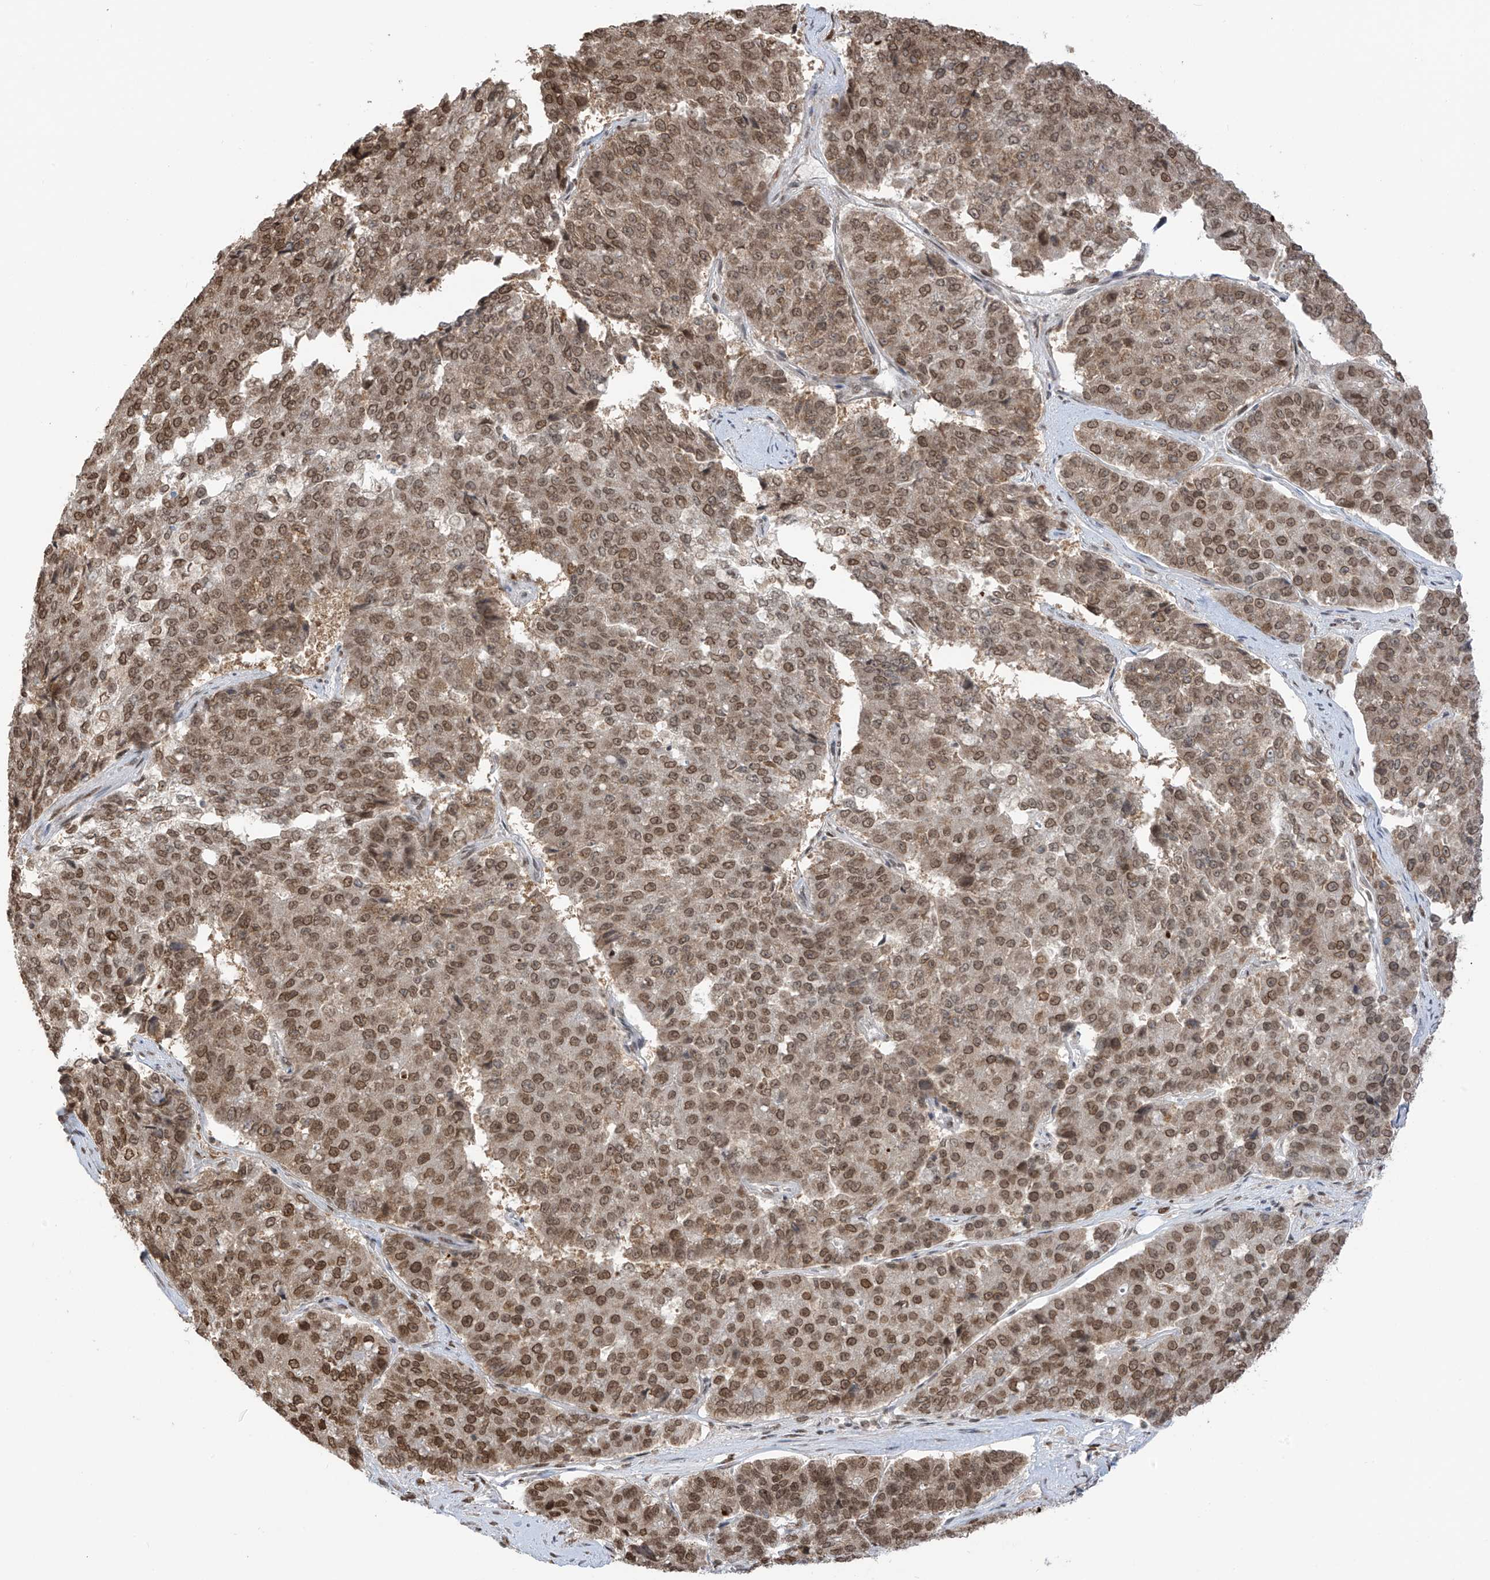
{"staining": {"intensity": "moderate", "quantity": ">75%", "location": "nuclear"}, "tissue": "pancreatic cancer", "cell_type": "Tumor cells", "image_type": "cancer", "snomed": [{"axis": "morphology", "description": "Adenocarcinoma, NOS"}, {"axis": "topography", "description": "Pancreas"}], "caption": "This image shows IHC staining of pancreatic adenocarcinoma, with medium moderate nuclear staining in about >75% of tumor cells.", "gene": "KPNB1", "patient": {"sex": "male", "age": 50}}